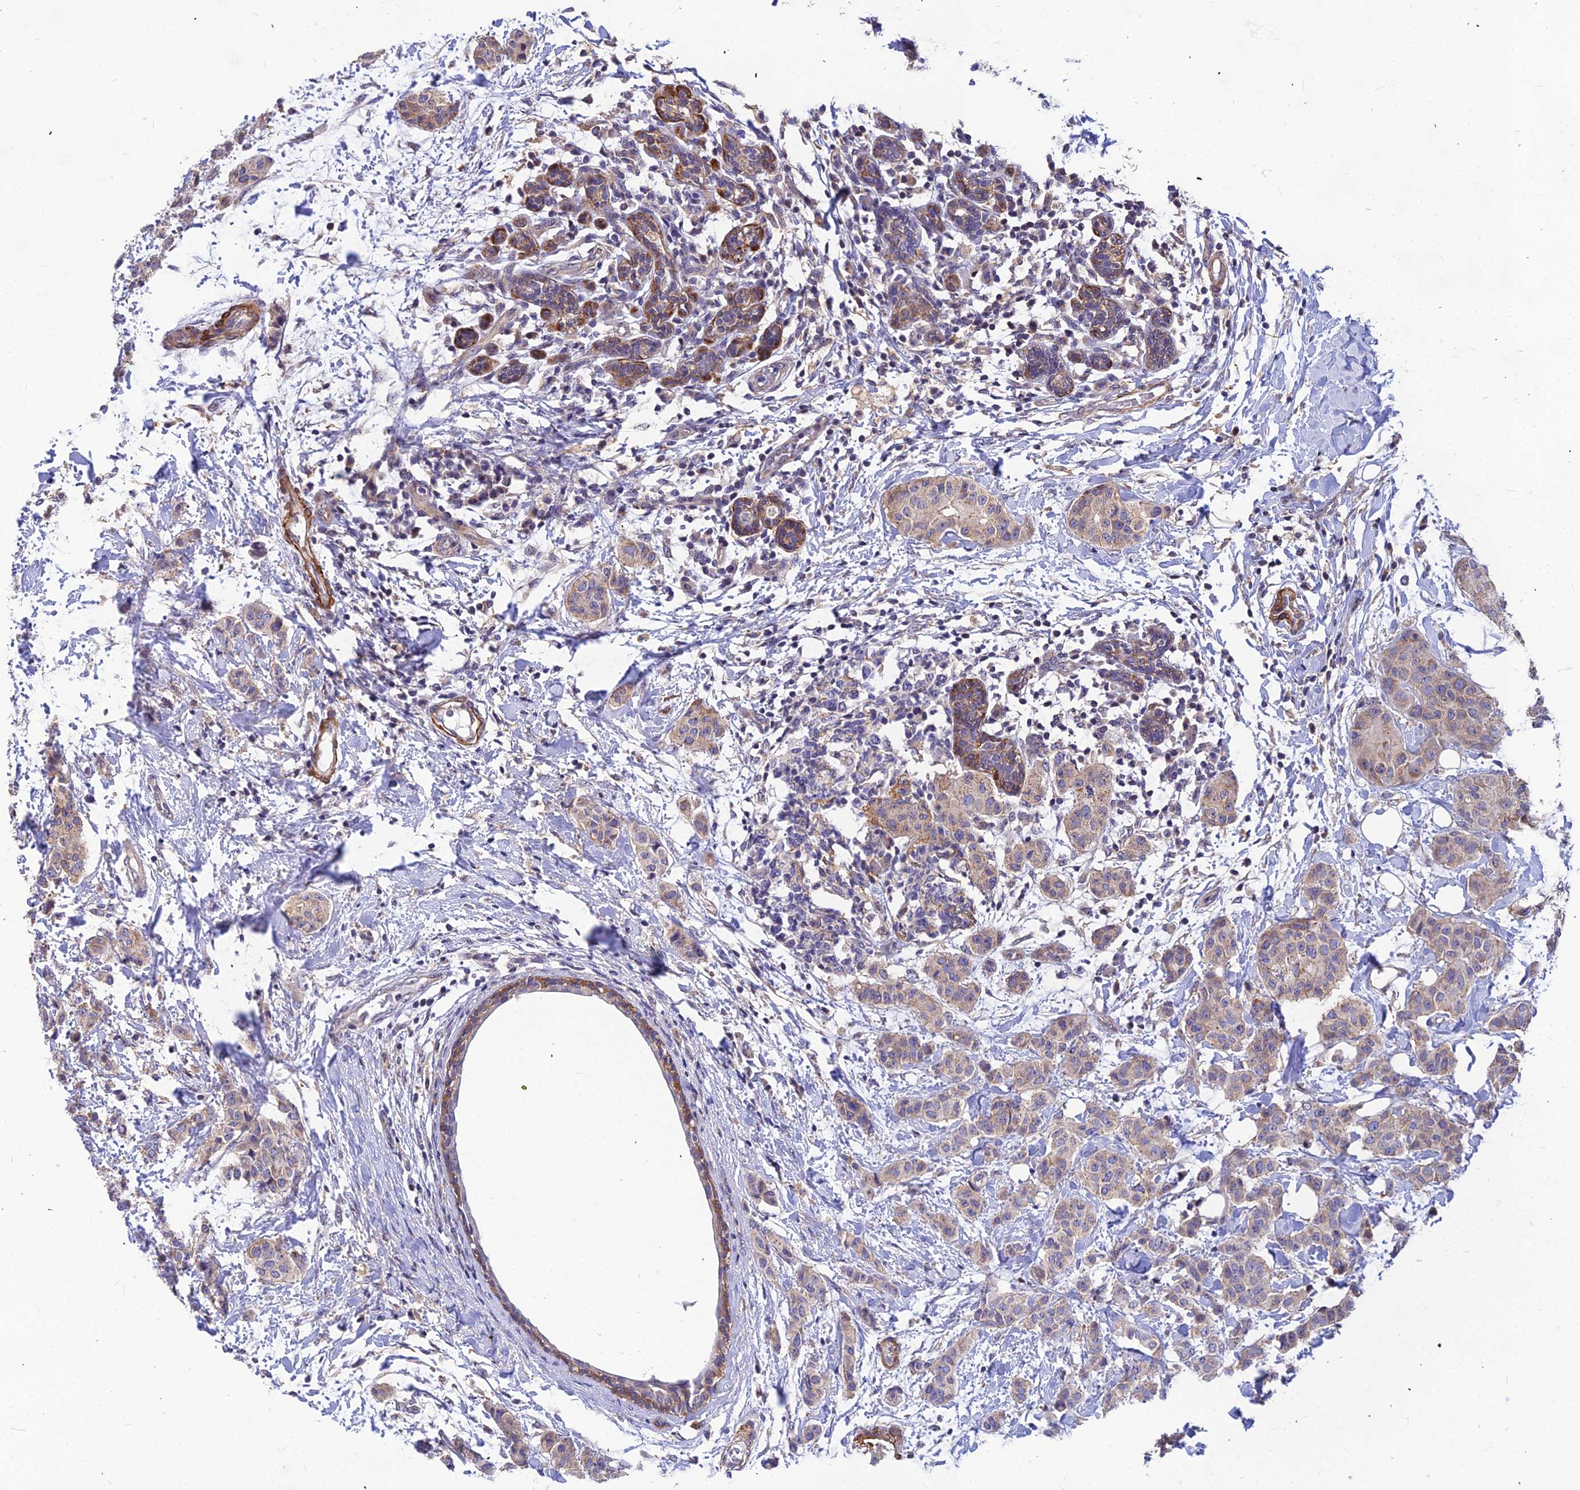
{"staining": {"intensity": "weak", "quantity": "<25%", "location": "cytoplasmic/membranous"}, "tissue": "breast cancer", "cell_type": "Tumor cells", "image_type": "cancer", "snomed": [{"axis": "morphology", "description": "Duct carcinoma"}, {"axis": "topography", "description": "Breast"}], "caption": "The IHC photomicrograph has no significant staining in tumor cells of breast infiltrating ductal carcinoma tissue.", "gene": "LEKR1", "patient": {"sex": "female", "age": 40}}